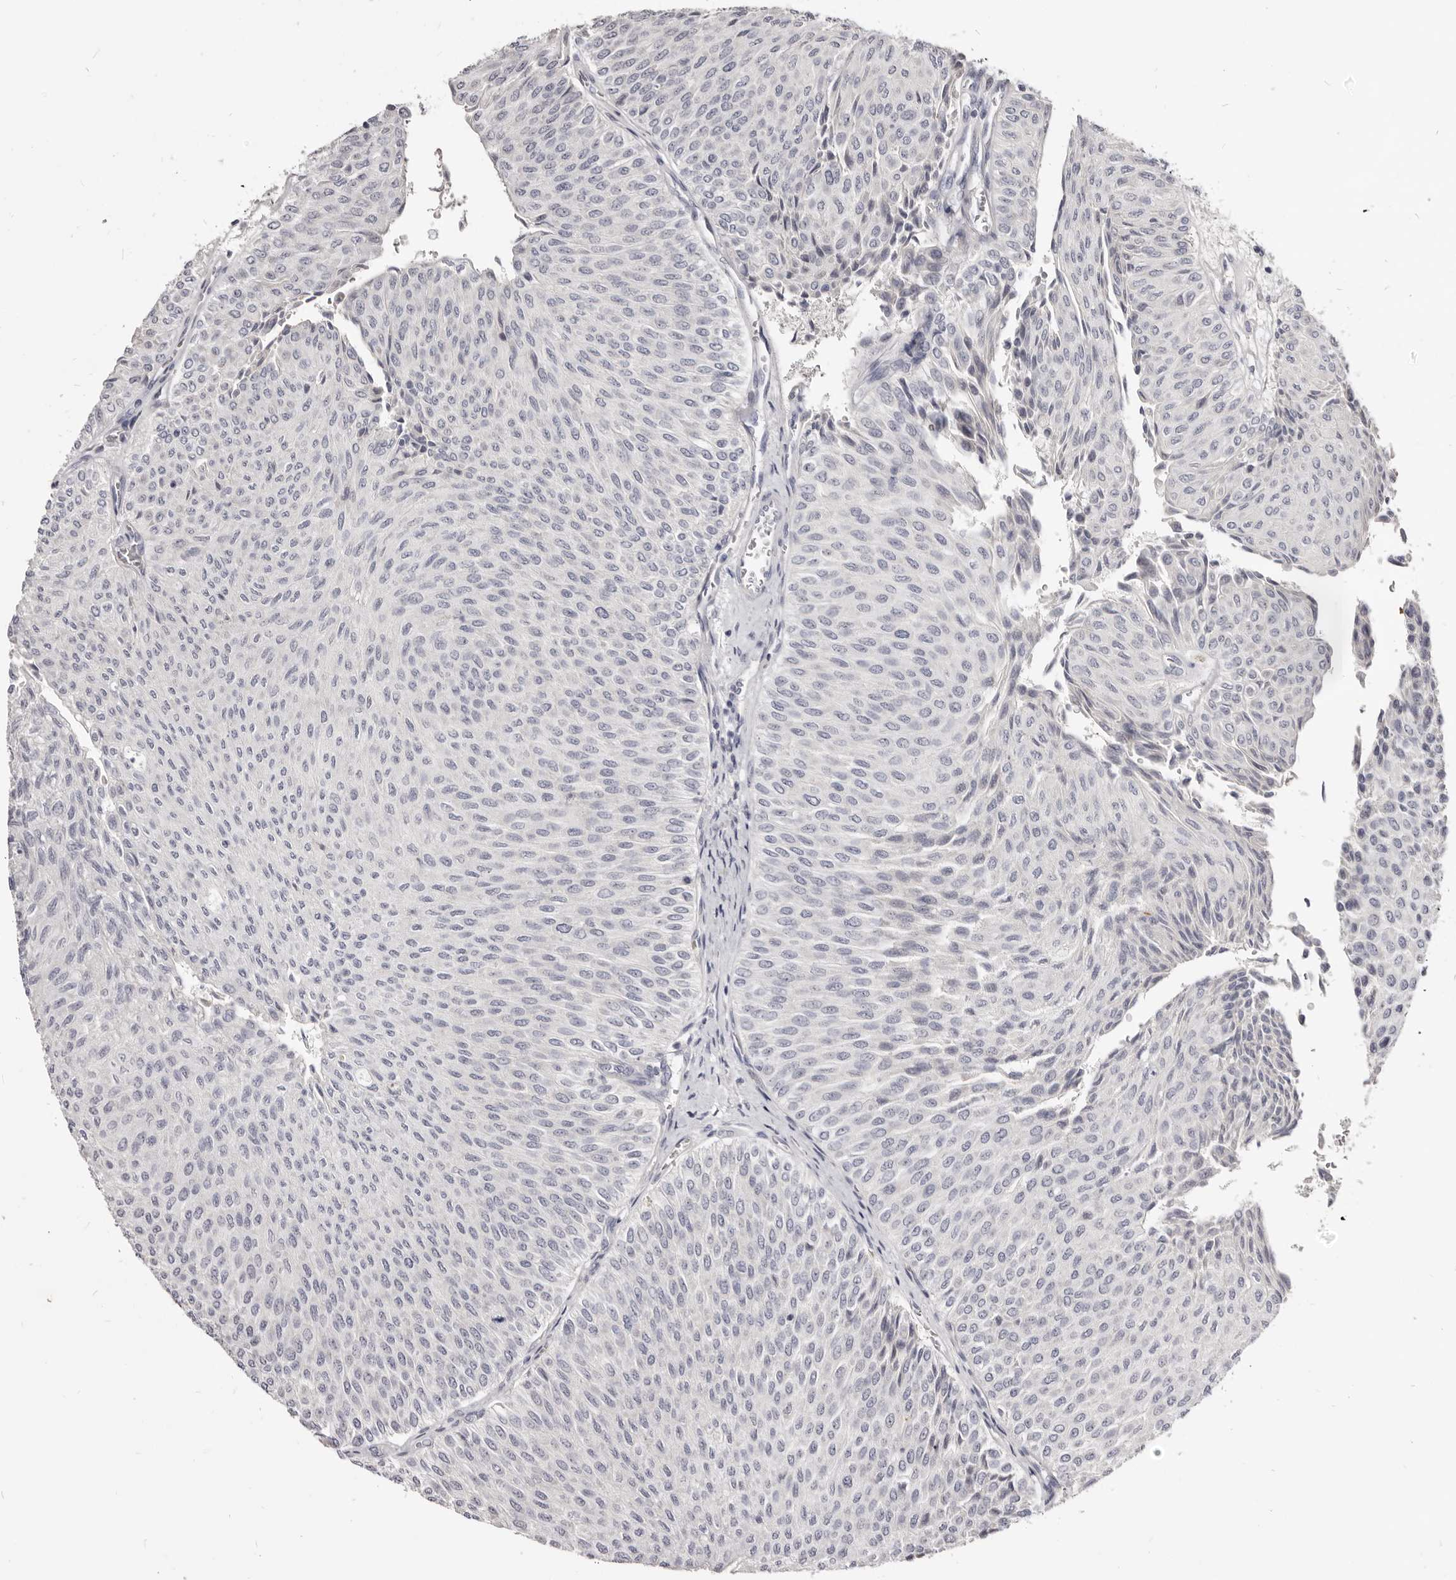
{"staining": {"intensity": "negative", "quantity": "none", "location": "none"}, "tissue": "urothelial cancer", "cell_type": "Tumor cells", "image_type": "cancer", "snomed": [{"axis": "morphology", "description": "Urothelial carcinoma, Low grade"}, {"axis": "topography", "description": "Urinary bladder"}], "caption": "Tumor cells show no significant expression in urothelial carcinoma (low-grade). Nuclei are stained in blue.", "gene": "KIF2B", "patient": {"sex": "male", "age": 78}}